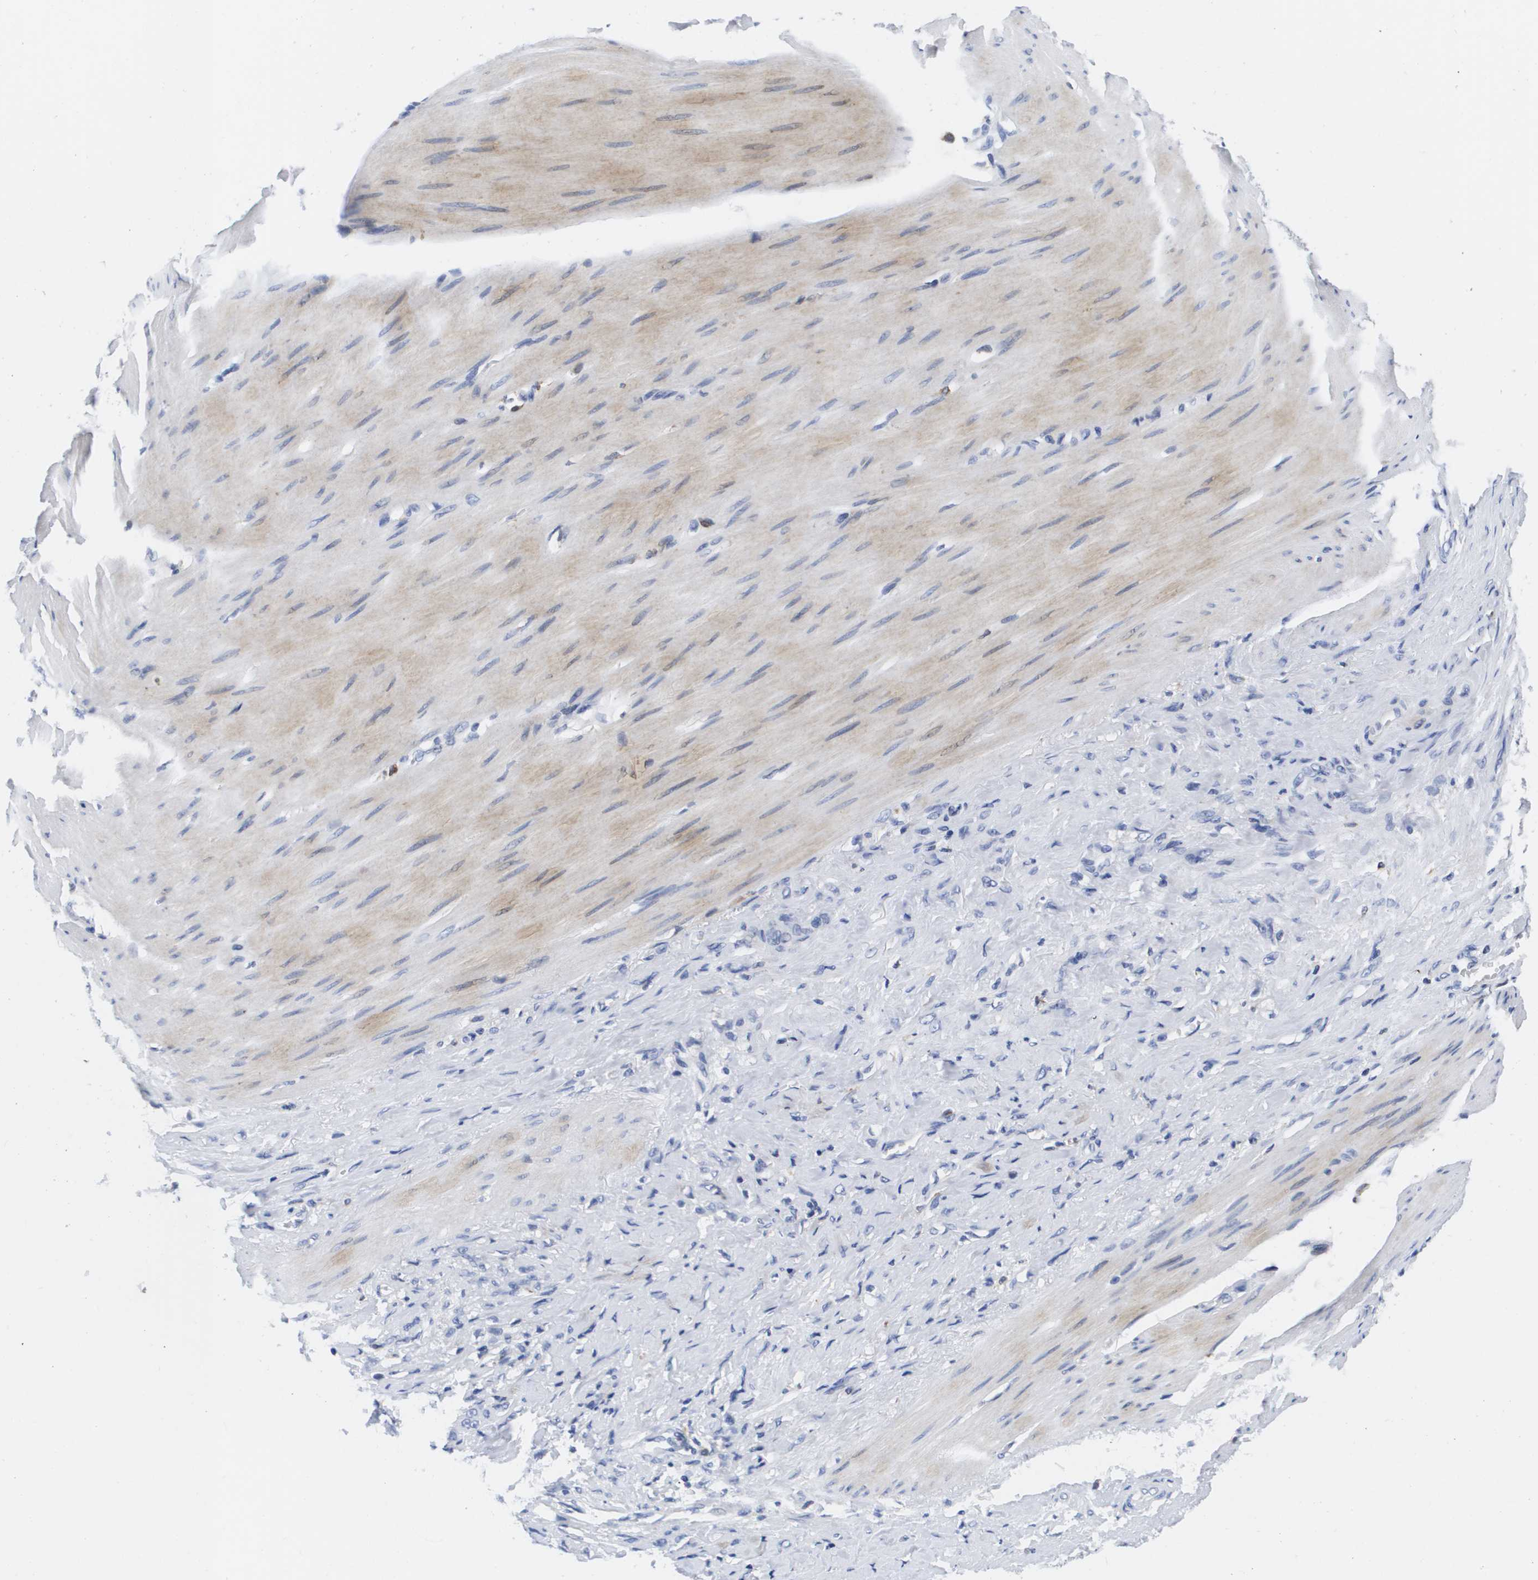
{"staining": {"intensity": "negative", "quantity": "none", "location": "none"}, "tissue": "stomach cancer", "cell_type": "Tumor cells", "image_type": "cancer", "snomed": [{"axis": "morphology", "description": "Adenocarcinoma, NOS"}, {"axis": "topography", "description": "Stomach"}], "caption": "Immunohistochemical staining of human stomach cancer displays no significant staining in tumor cells.", "gene": "HMOX1", "patient": {"sex": "male", "age": 82}}